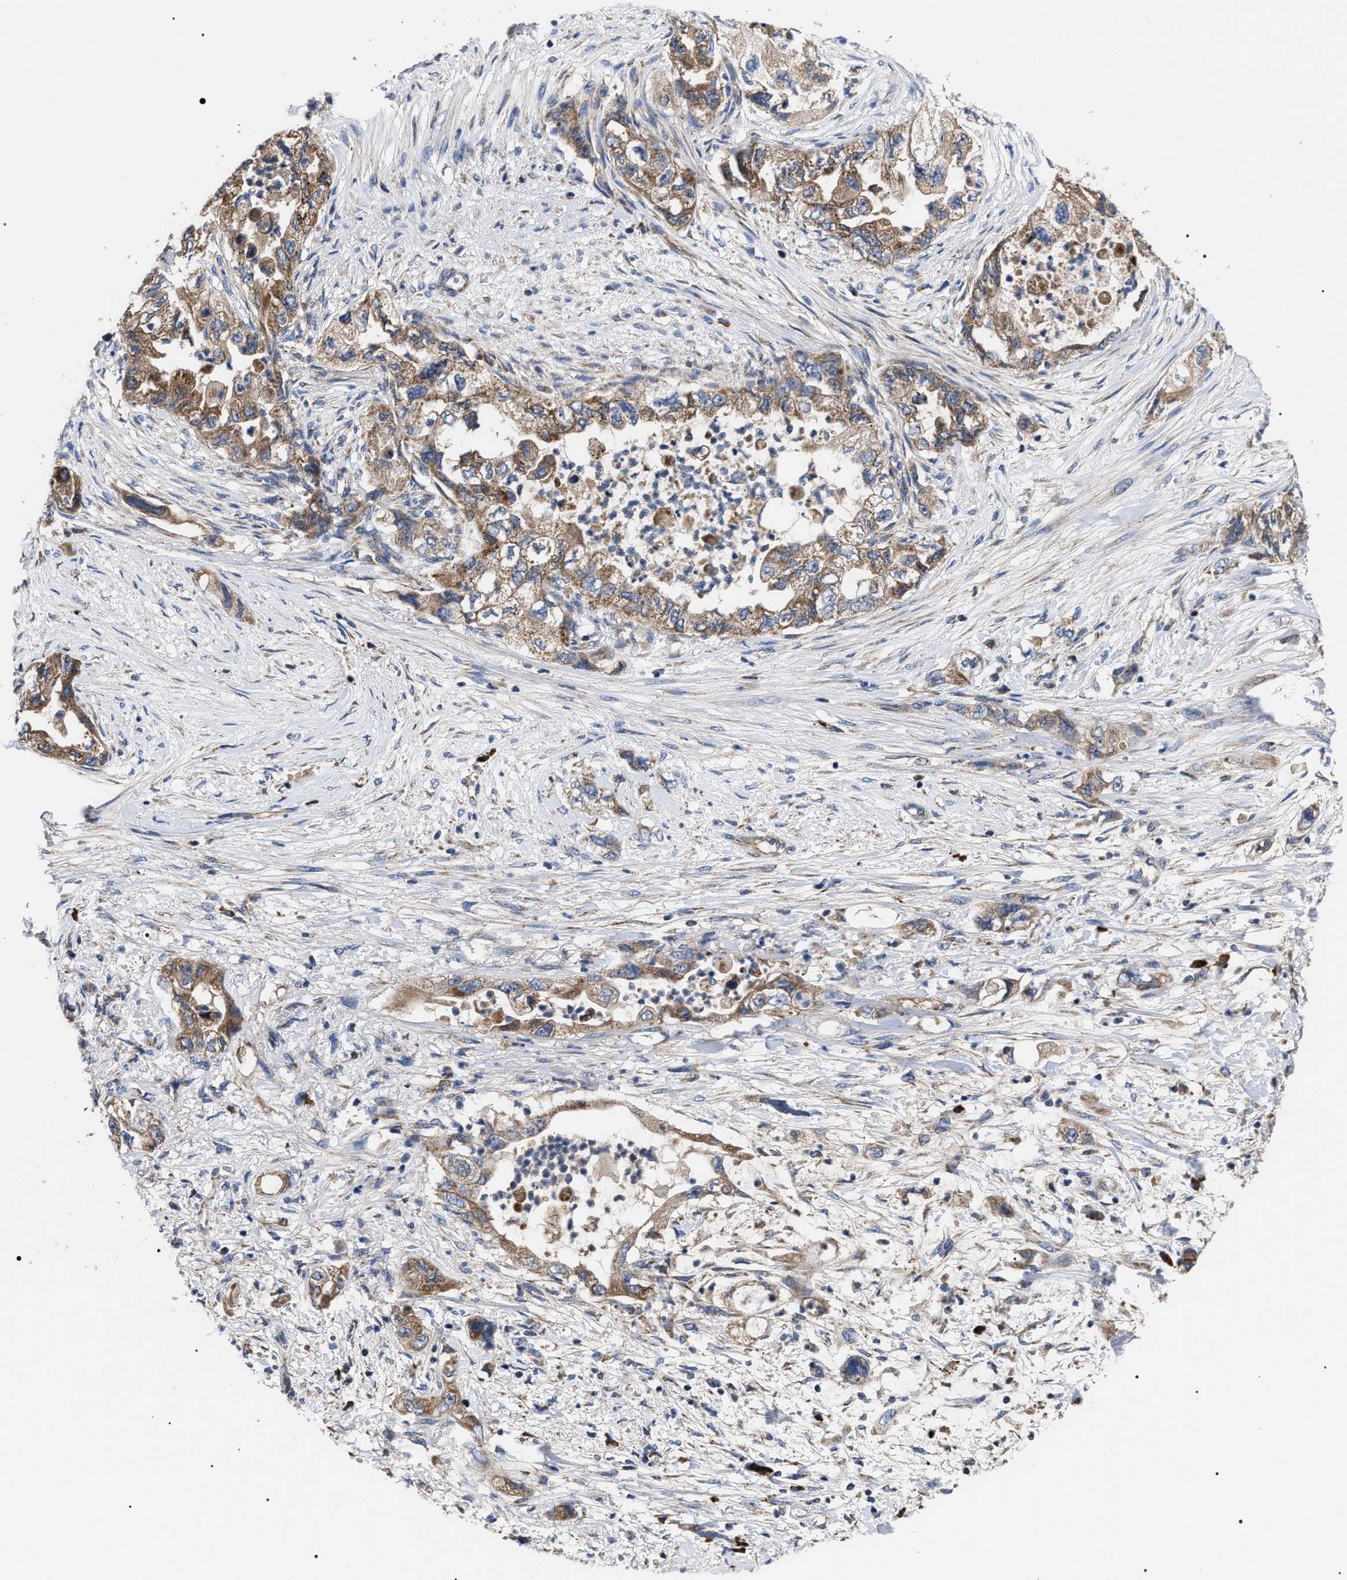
{"staining": {"intensity": "moderate", "quantity": ">75%", "location": "cytoplasmic/membranous"}, "tissue": "pancreatic cancer", "cell_type": "Tumor cells", "image_type": "cancer", "snomed": [{"axis": "morphology", "description": "Adenocarcinoma, NOS"}, {"axis": "topography", "description": "Pancreas"}], "caption": "Tumor cells reveal moderate cytoplasmic/membranous positivity in about >75% of cells in pancreatic cancer (adenocarcinoma).", "gene": "MACC1", "patient": {"sex": "female", "age": 73}}